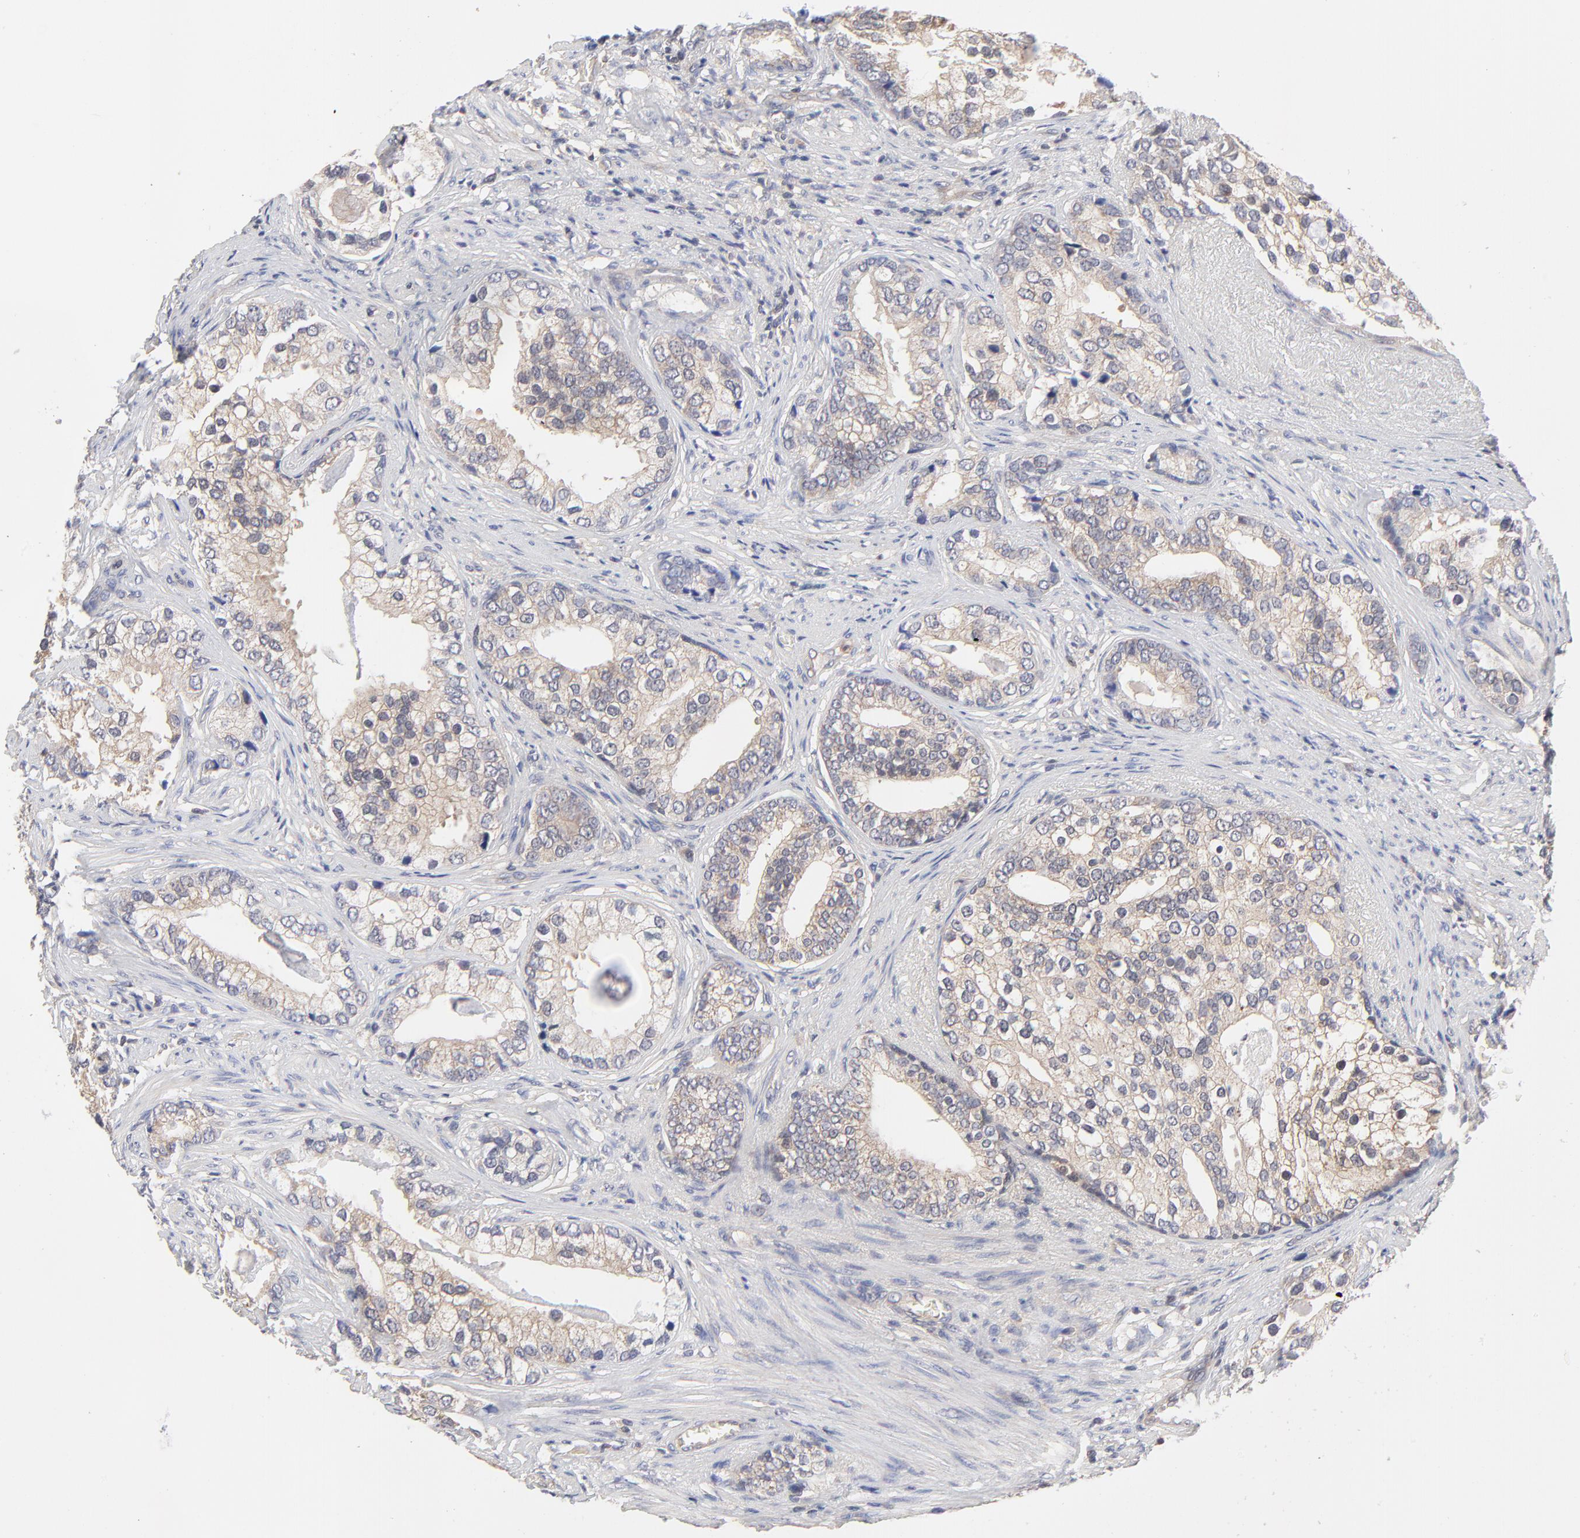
{"staining": {"intensity": "weak", "quantity": ">75%", "location": "cytoplasmic/membranous"}, "tissue": "prostate cancer", "cell_type": "Tumor cells", "image_type": "cancer", "snomed": [{"axis": "morphology", "description": "Adenocarcinoma, Low grade"}, {"axis": "topography", "description": "Prostate"}], "caption": "A photomicrograph of prostate adenocarcinoma (low-grade) stained for a protein demonstrates weak cytoplasmic/membranous brown staining in tumor cells.", "gene": "PCMT1", "patient": {"sex": "male", "age": 71}}